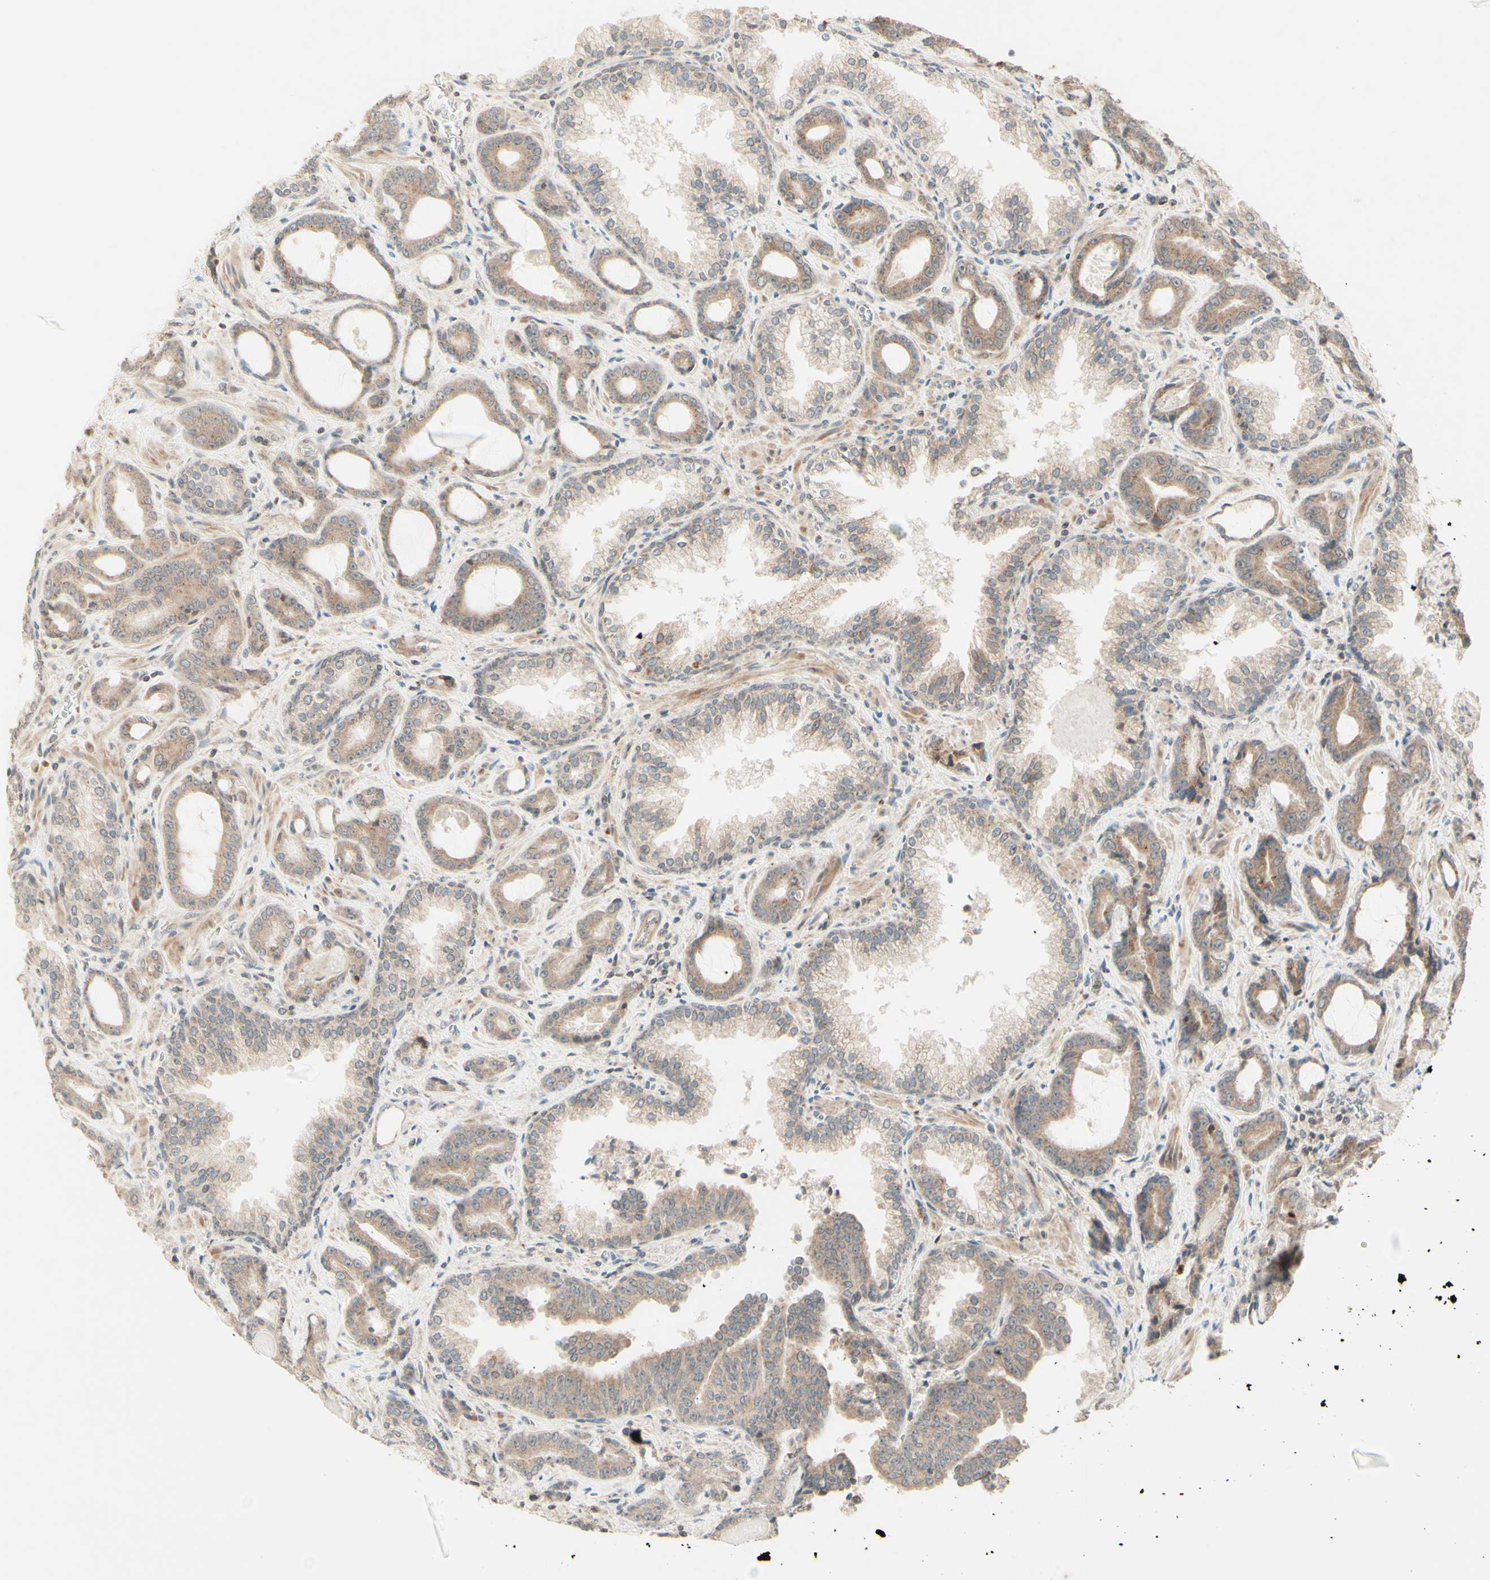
{"staining": {"intensity": "moderate", "quantity": ">75%", "location": "cytoplasmic/membranous"}, "tissue": "prostate cancer", "cell_type": "Tumor cells", "image_type": "cancer", "snomed": [{"axis": "morphology", "description": "Adenocarcinoma, Low grade"}, {"axis": "topography", "description": "Prostate"}], "caption": "Immunohistochemical staining of prostate adenocarcinoma (low-grade) exhibits medium levels of moderate cytoplasmic/membranous protein positivity in approximately >75% of tumor cells. The staining was performed using DAB, with brown indicating positive protein expression. Nuclei are stained blue with hematoxylin.", "gene": "ZW10", "patient": {"sex": "male", "age": 60}}